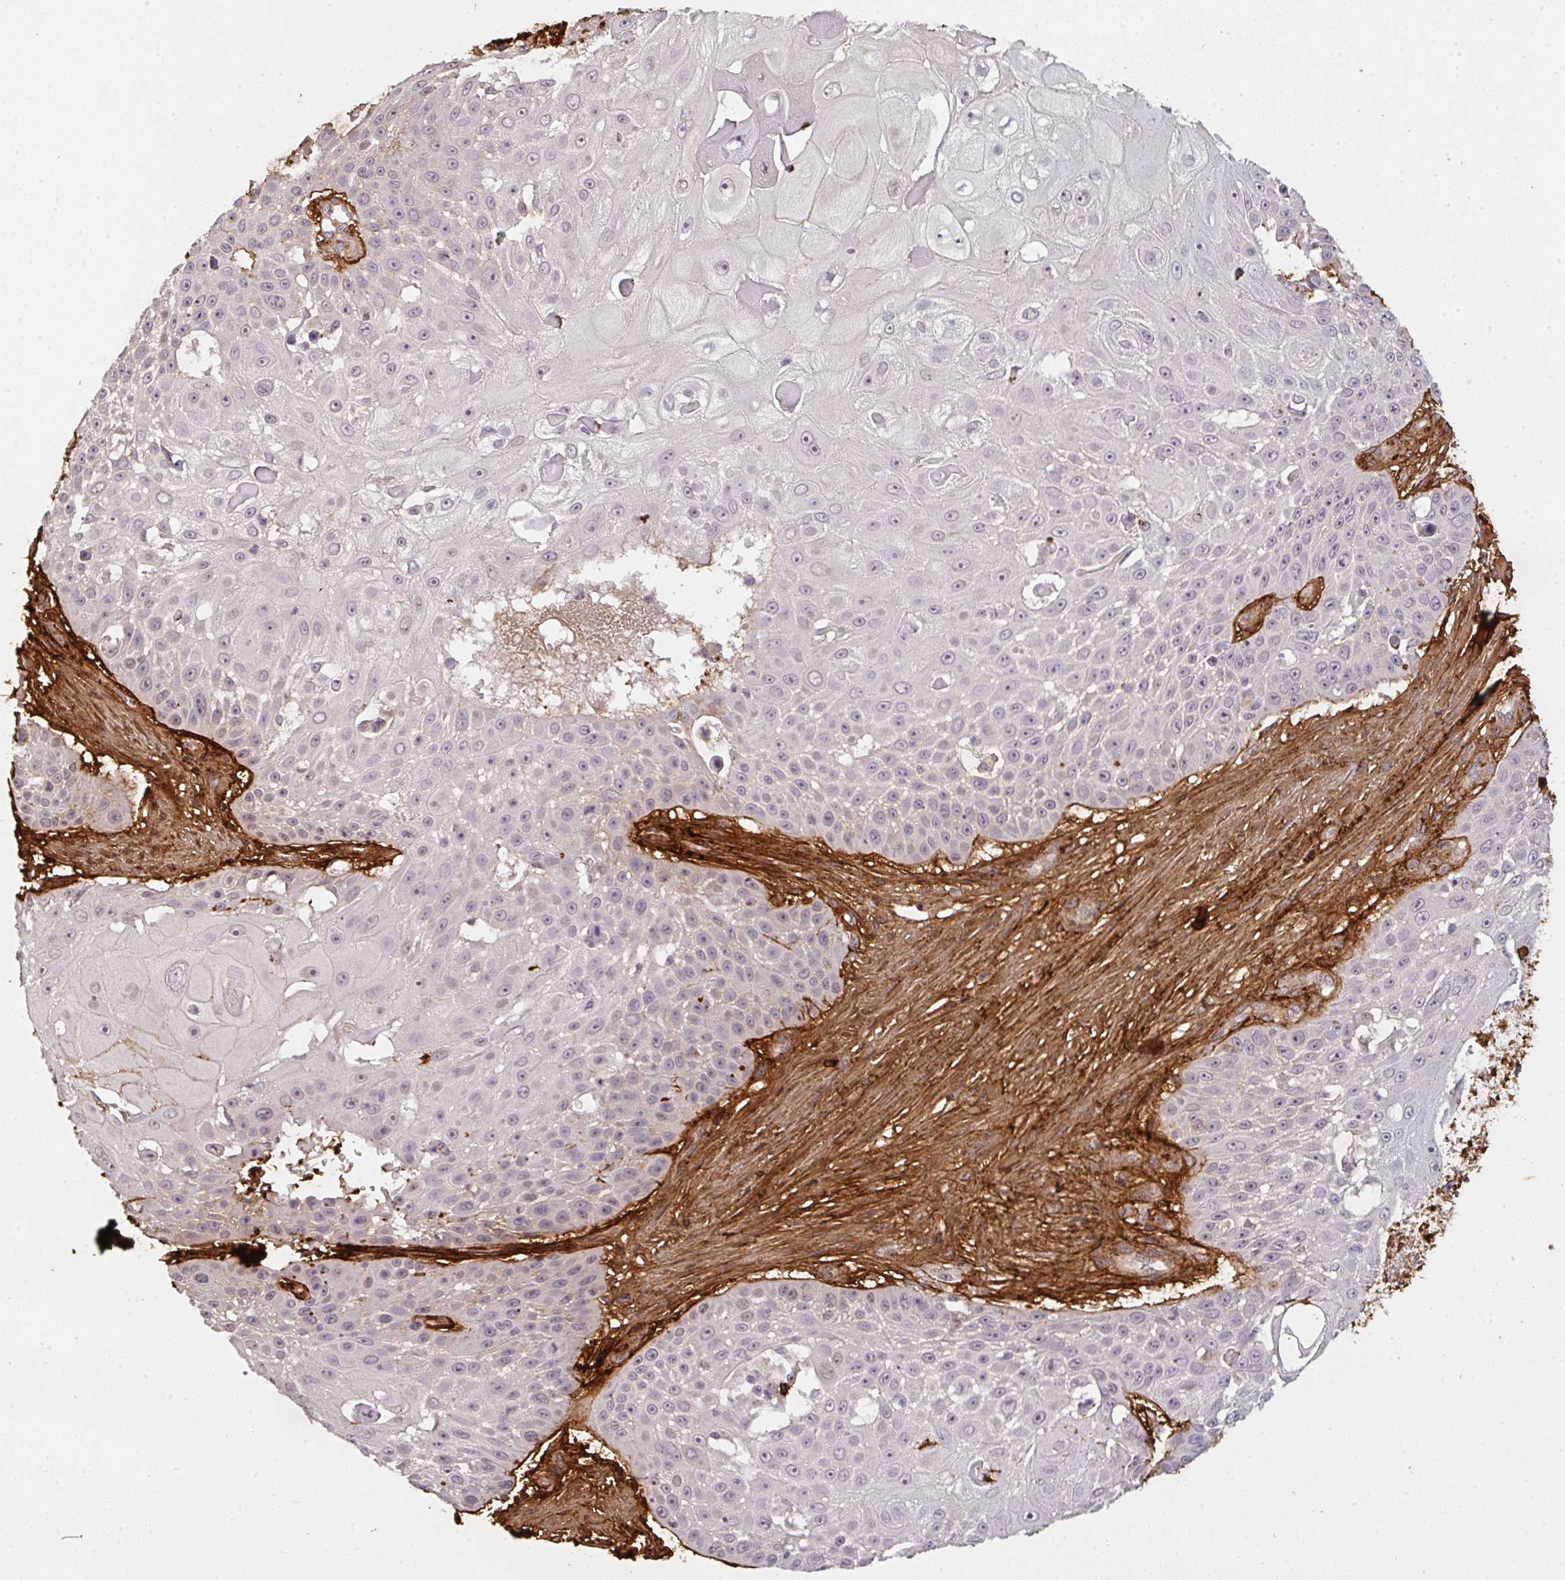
{"staining": {"intensity": "negative", "quantity": "none", "location": "none"}, "tissue": "skin cancer", "cell_type": "Tumor cells", "image_type": "cancer", "snomed": [{"axis": "morphology", "description": "Squamous cell carcinoma, NOS"}, {"axis": "topography", "description": "Skin"}], "caption": "DAB (3,3'-diaminobenzidine) immunohistochemical staining of human squamous cell carcinoma (skin) displays no significant positivity in tumor cells.", "gene": "COL3A1", "patient": {"sex": "female", "age": 86}}